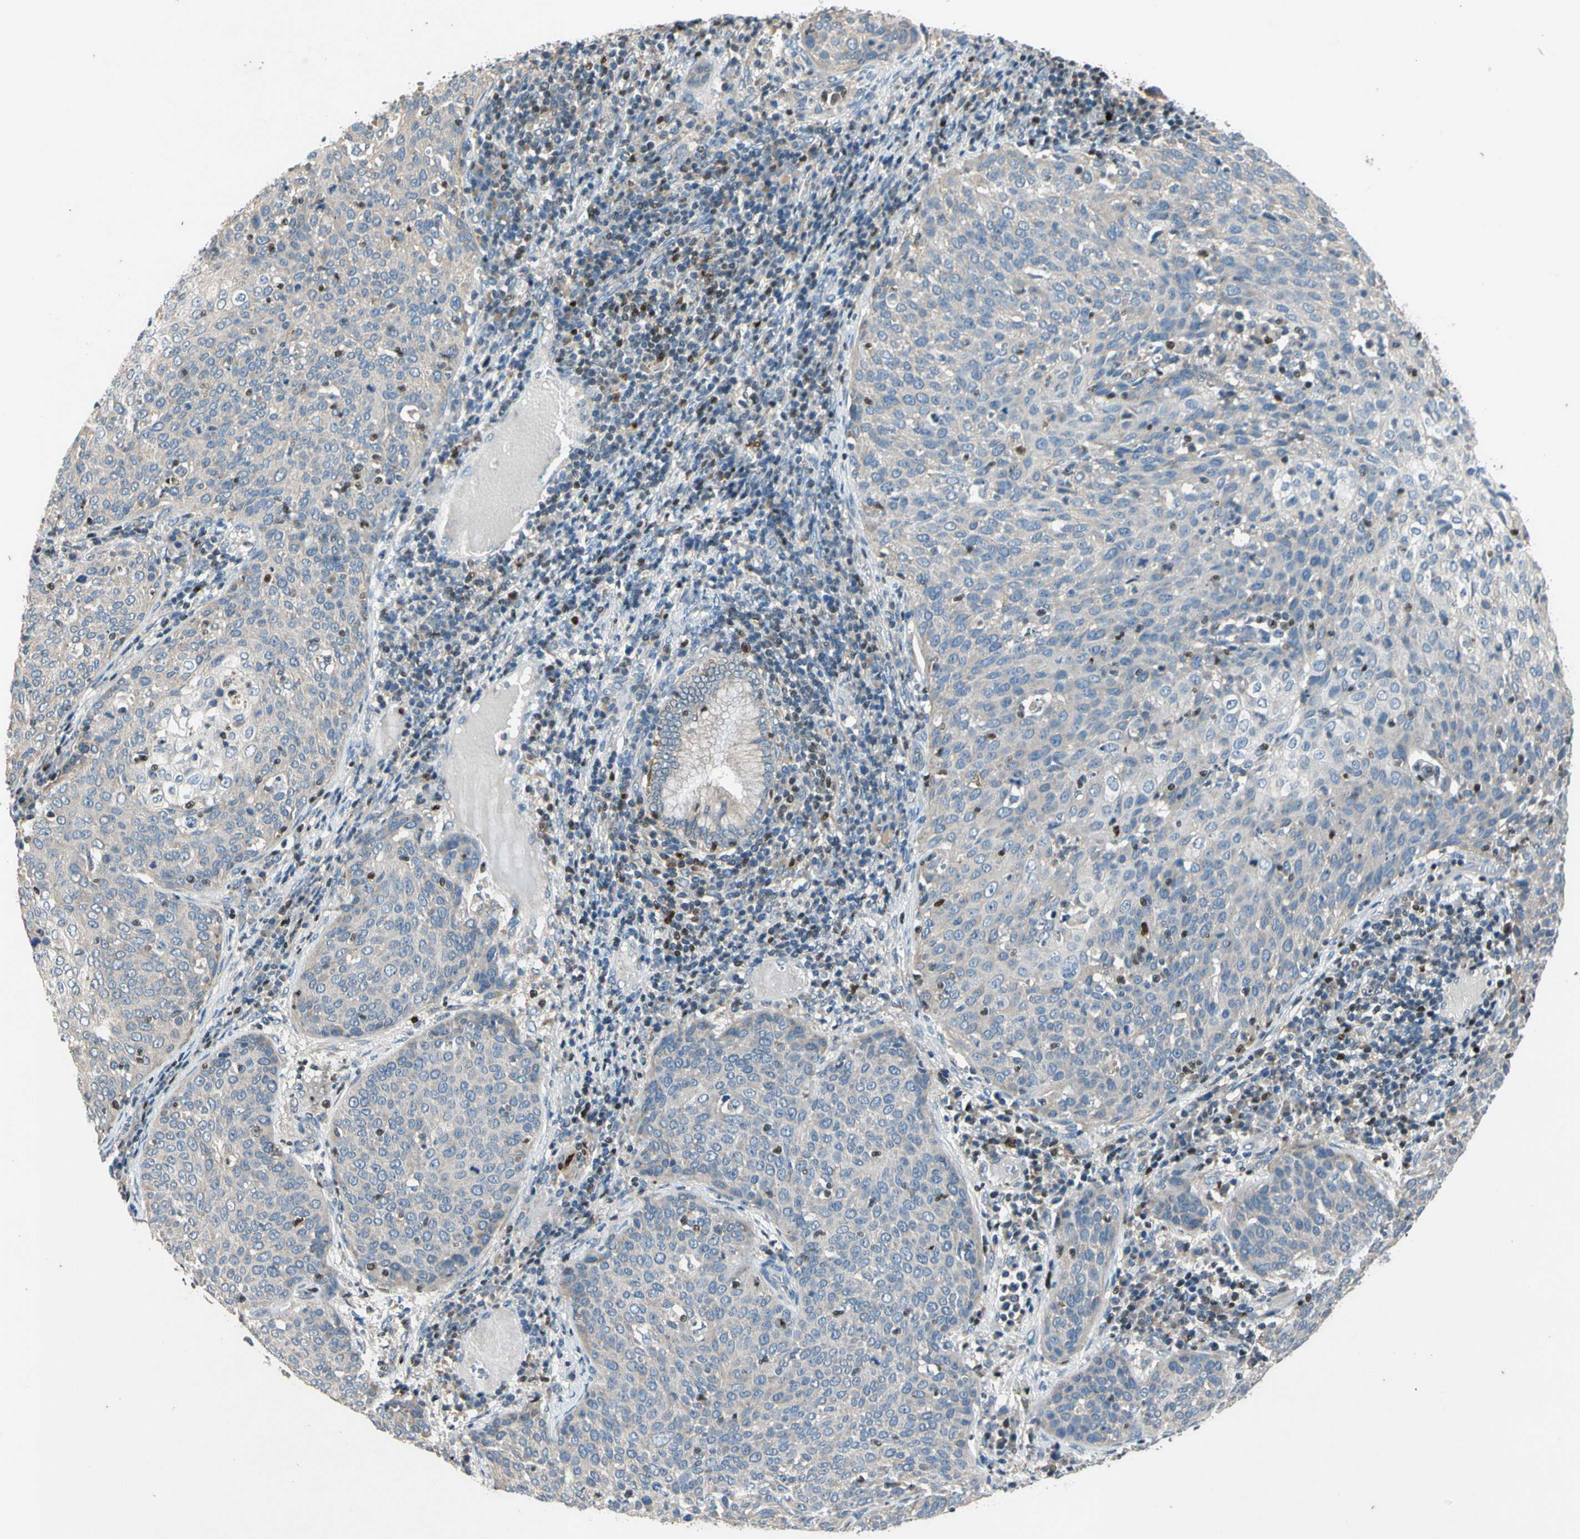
{"staining": {"intensity": "negative", "quantity": "none", "location": "none"}, "tissue": "cervical cancer", "cell_type": "Tumor cells", "image_type": "cancer", "snomed": [{"axis": "morphology", "description": "Squamous cell carcinoma, NOS"}, {"axis": "topography", "description": "Cervix"}], "caption": "Tumor cells are negative for brown protein staining in cervical cancer (squamous cell carcinoma).", "gene": "TBX21", "patient": {"sex": "female", "age": 38}}